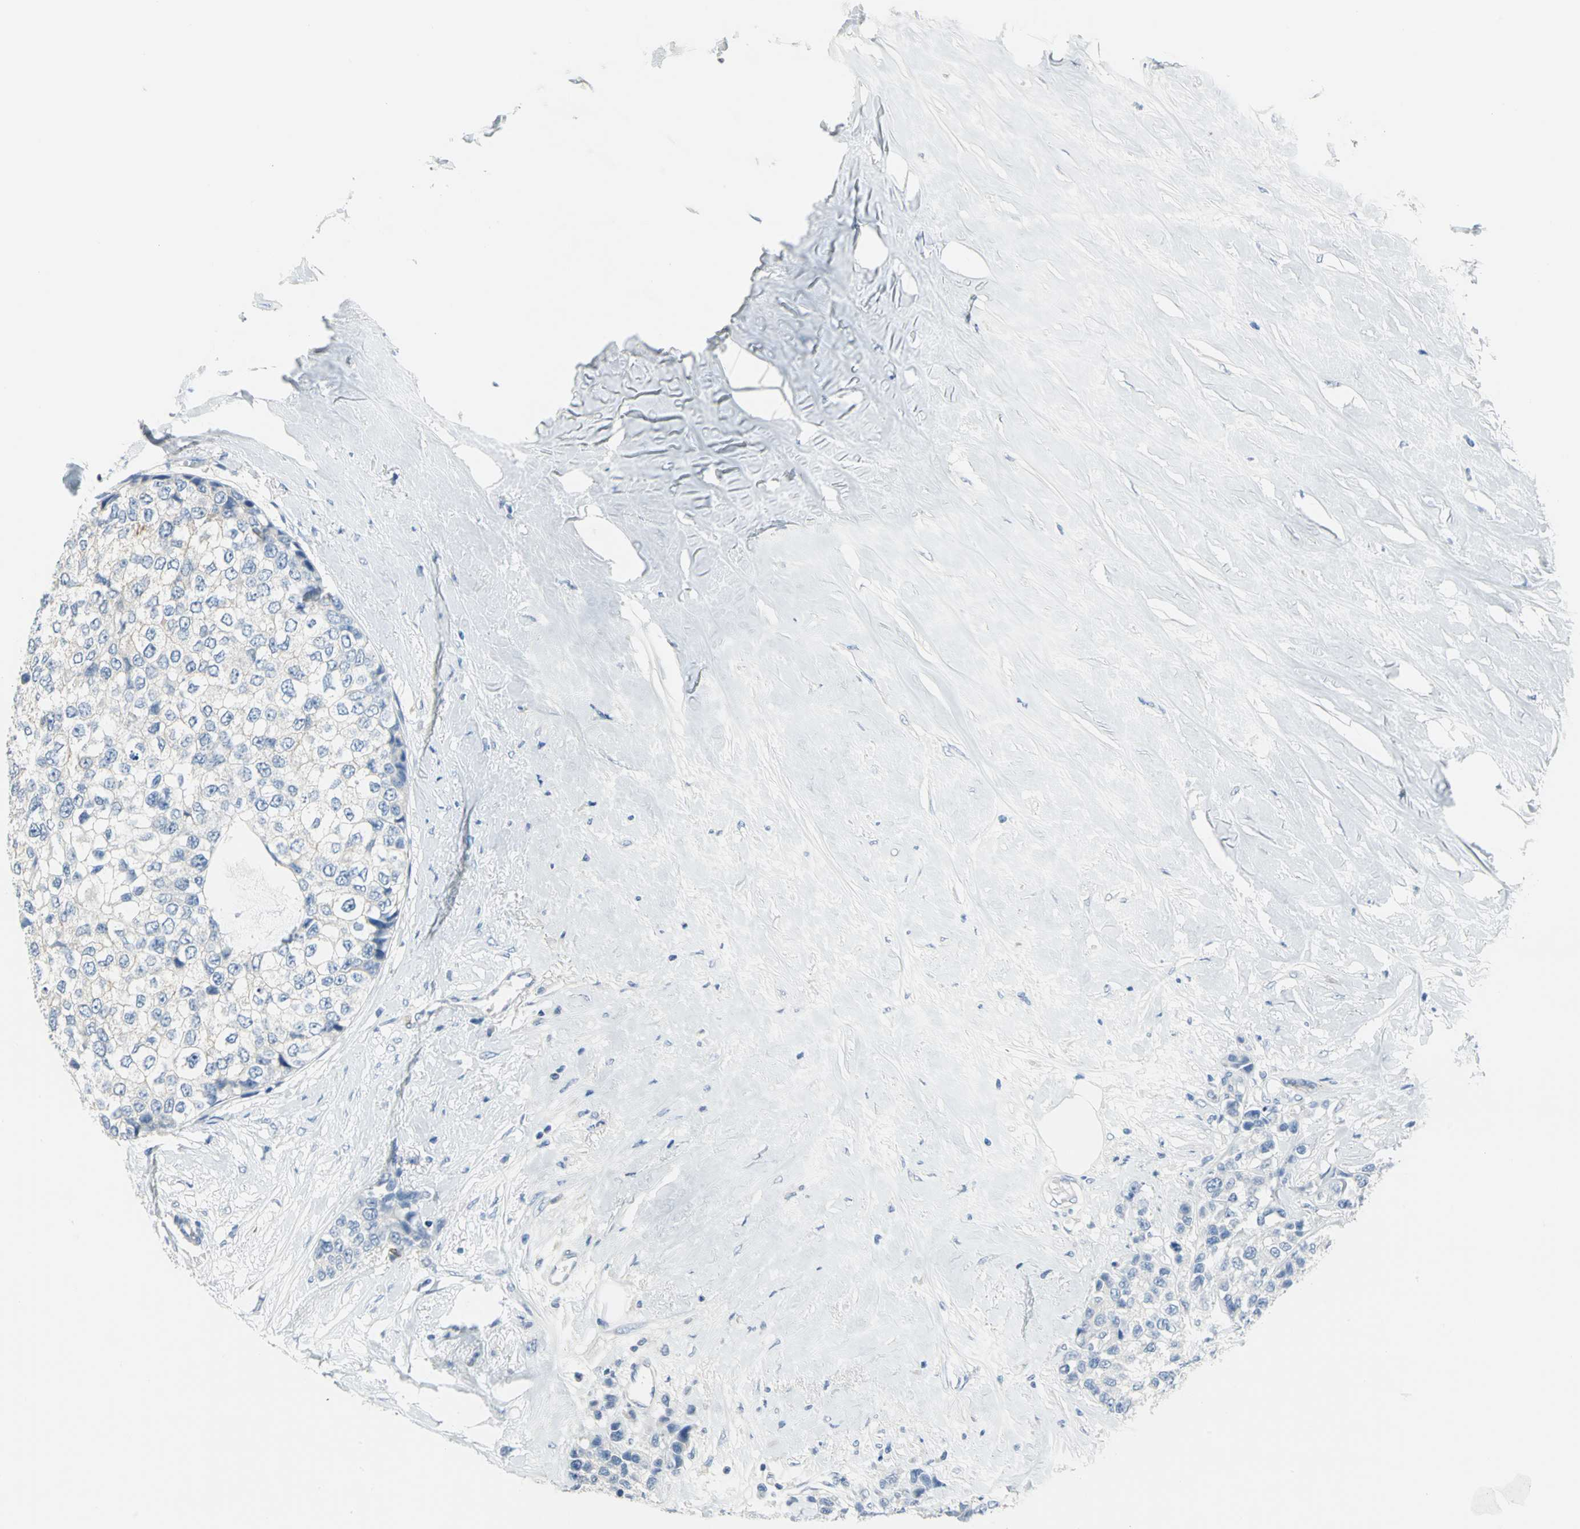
{"staining": {"intensity": "negative", "quantity": "none", "location": "none"}, "tissue": "breast cancer", "cell_type": "Tumor cells", "image_type": "cancer", "snomed": [{"axis": "morphology", "description": "Duct carcinoma"}, {"axis": "topography", "description": "Breast"}], "caption": "This photomicrograph is of breast cancer stained with IHC to label a protein in brown with the nuclei are counter-stained blue. There is no positivity in tumor cells.", "gene": "ALOX15", "patient": {"sex": "female", "age": 51}}